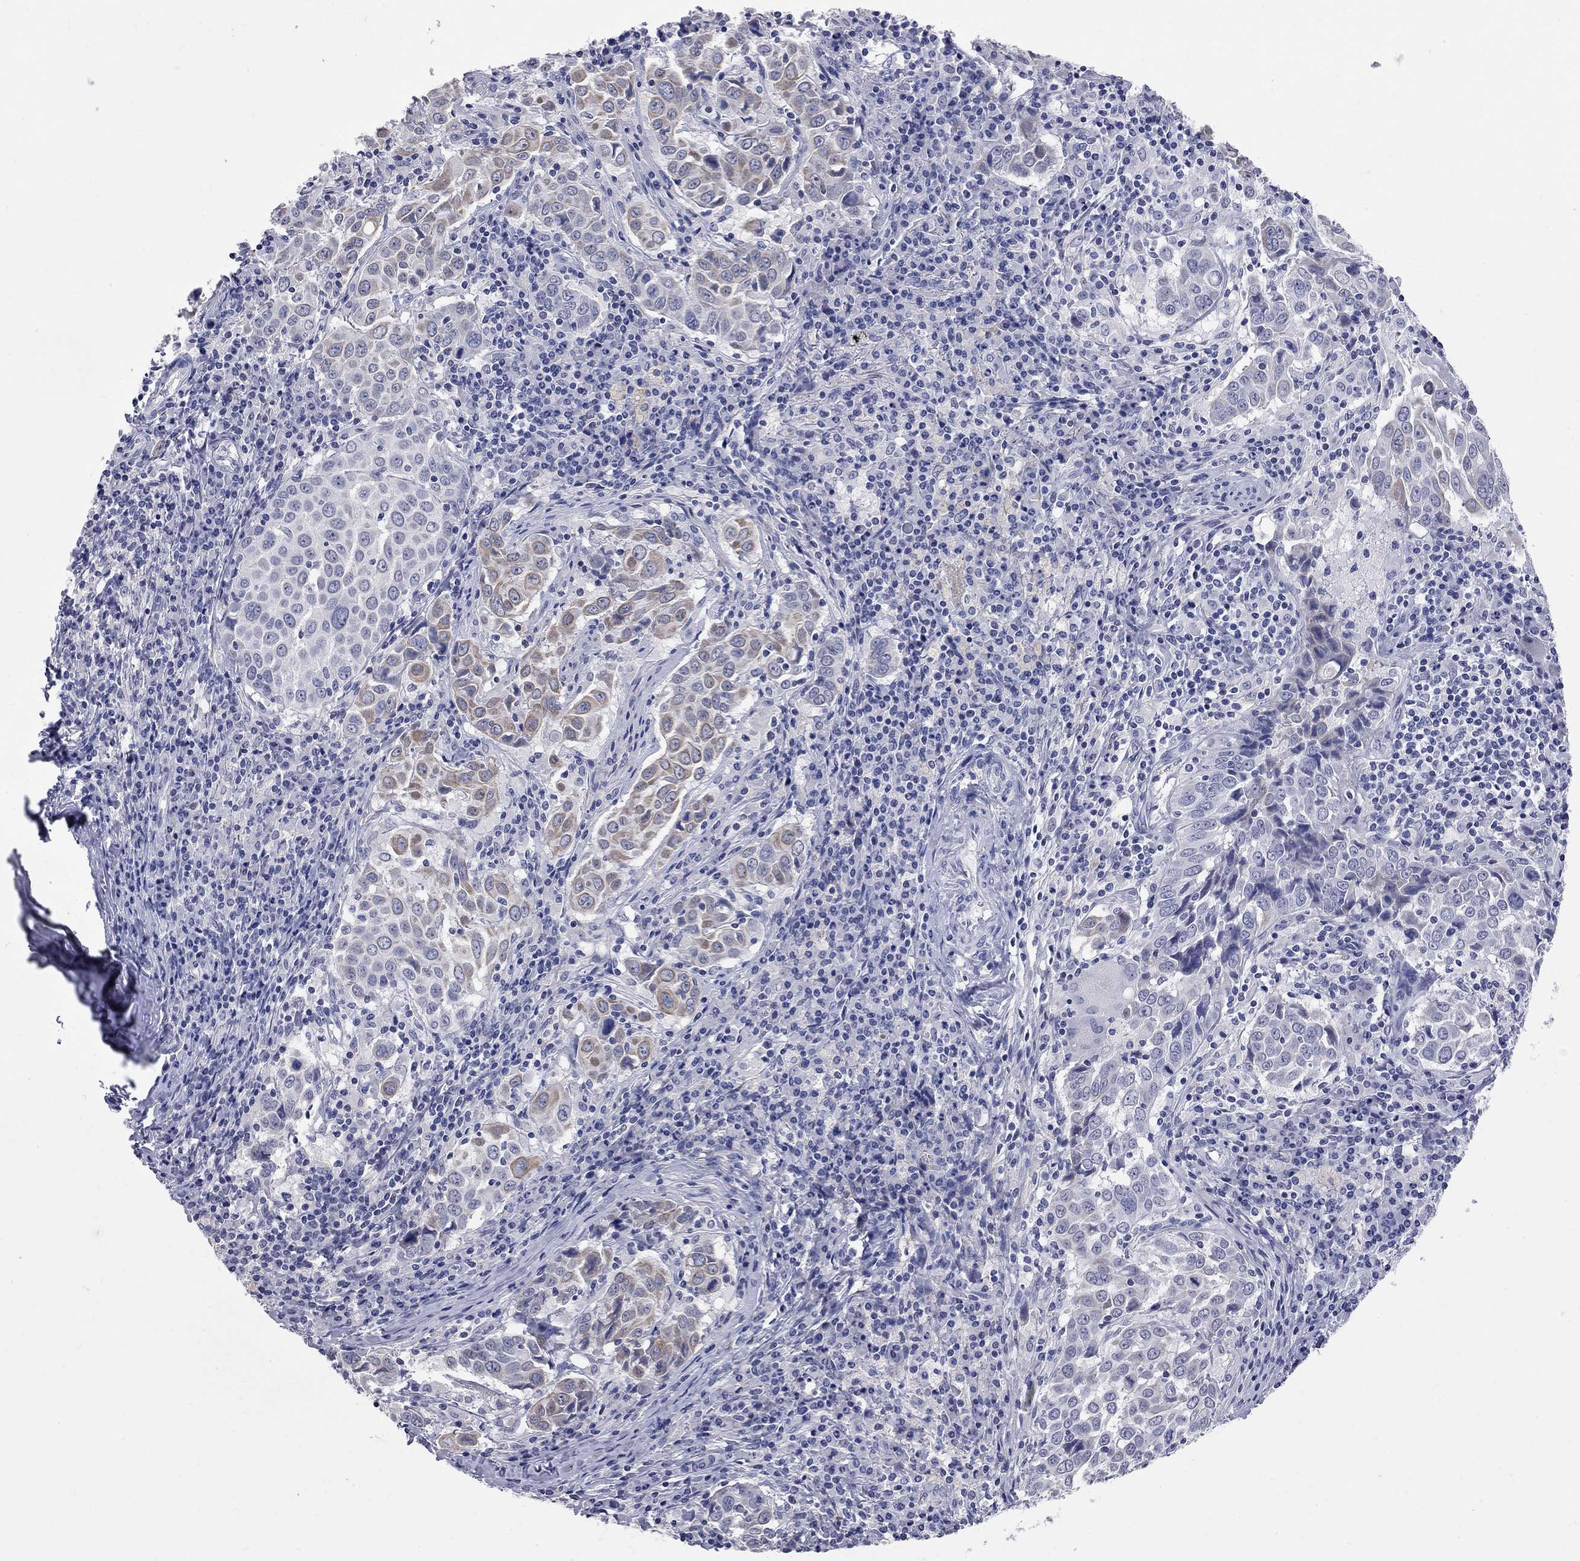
{"staining": {"intensity": "moderate", "quantity": "<25%", "location": "cytoplasmic/membranous"}, "tissue": "lung cancer", "cell_type": "Tumor cells", "image_type": "cancer", "snomed": [{"axis": "morphology", "description": "Squamous cell carcinoma, NOS"}, {"axis": "topography", "description": "Lung"}], "caption": "The image displays staining of lung cancer, revealing moderate cytoplasmic/membranous protein staining (brown color) within tumor cells. (DAB (3,3'-diaminobenzidine) IHC, brown staining for protein, blue staining for nuclei).", "gene": "FAM221B", "patient": {"sex": "male", "age": 57}}